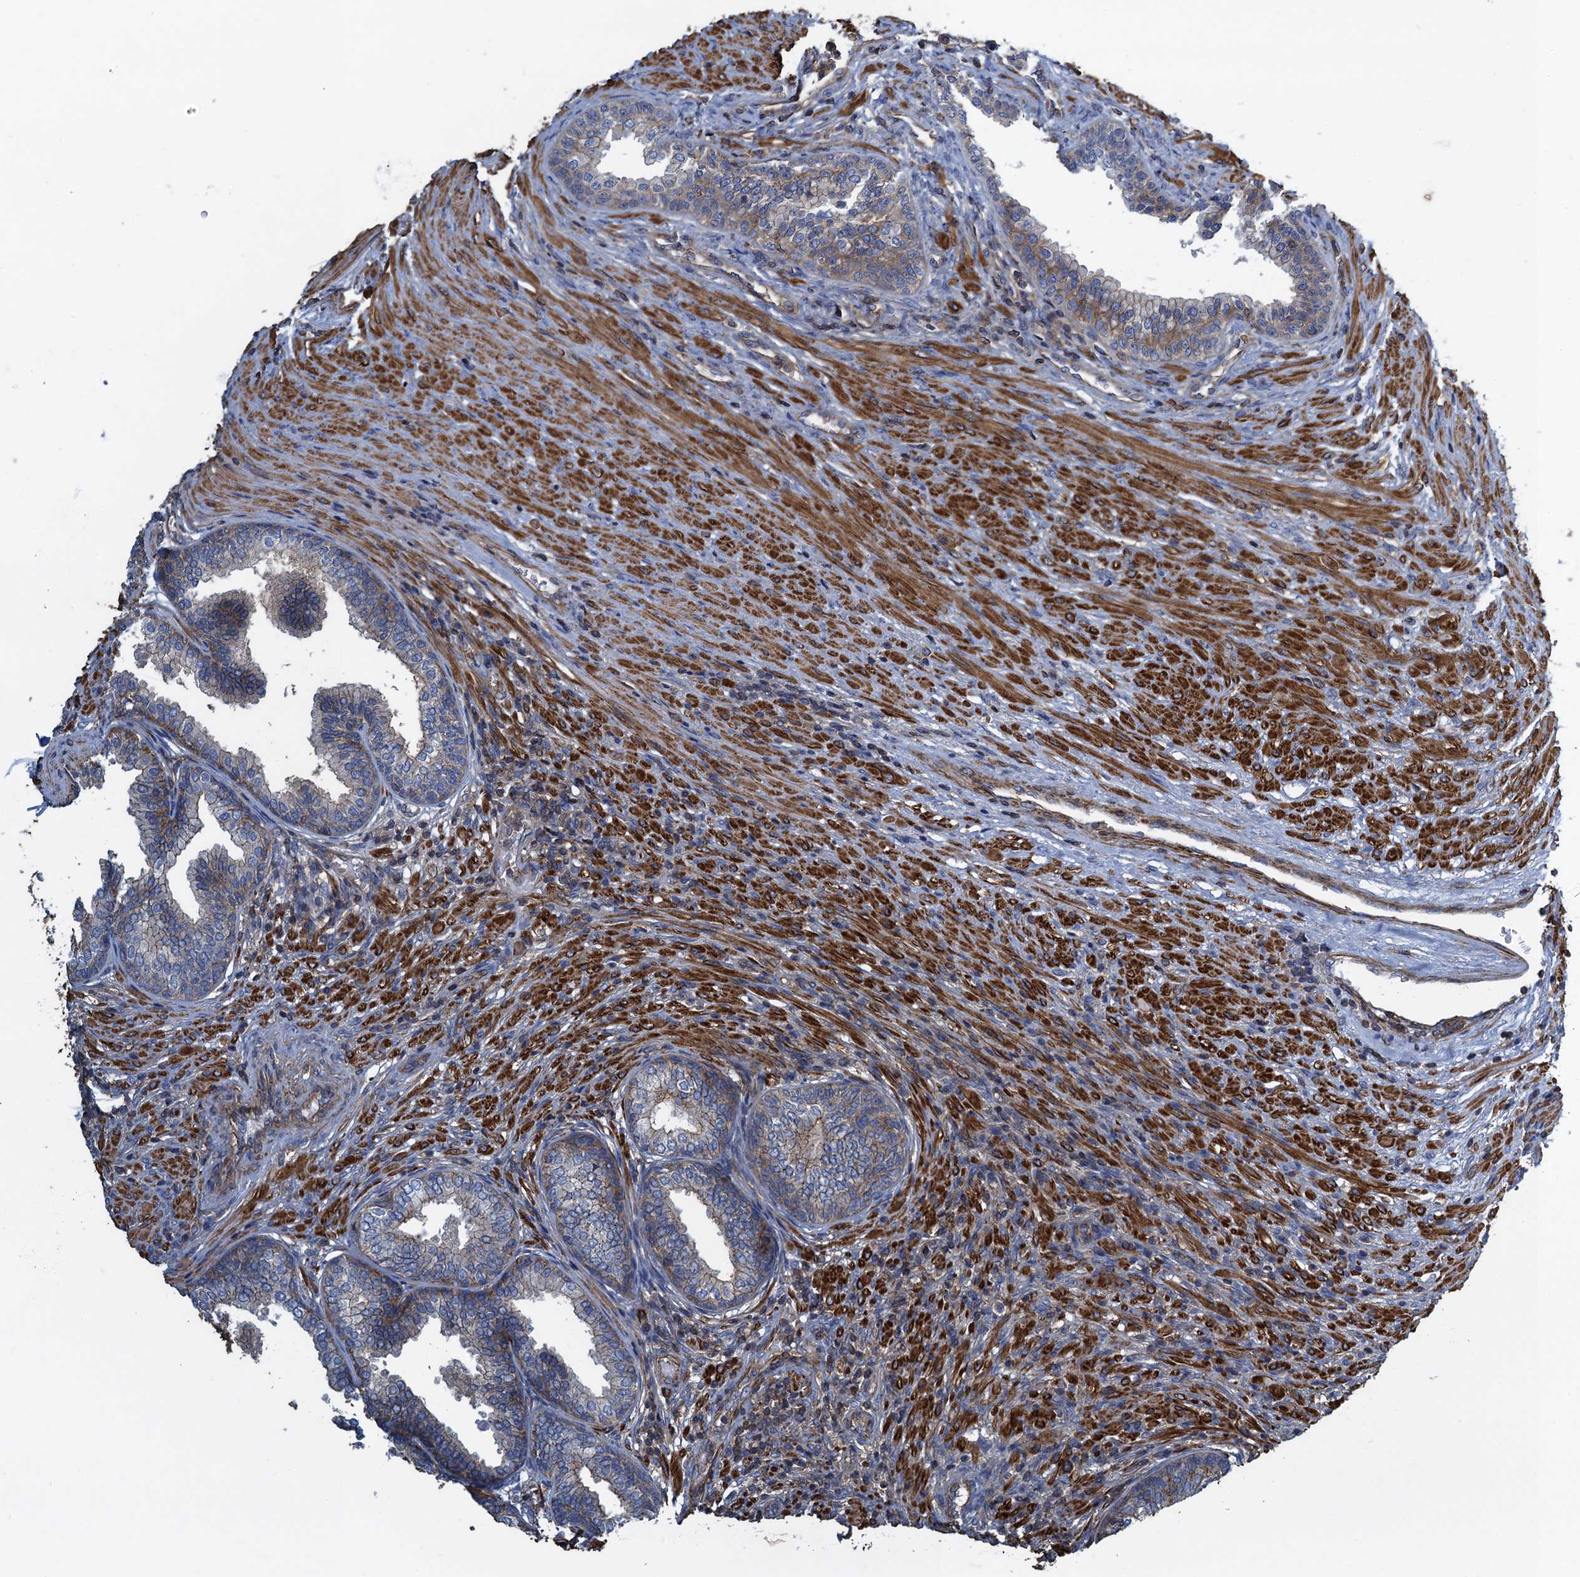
{"staining": {"intensity": "moderate", "quantity": "25%-75%", "location": "cytoplasmic/membranous"}, "tissue": "prostate", "cell_type": "Glandular cells", "image_type": "normal", "snomed": [{"axis": "morphology", "description": "Normal tissue, NOS"}, {"axis": "topography", "description": "Prostate"}], "caption": "DAB (3,3'-diaminobenzidine) immunohistochemical staining of unremarkable prostate reveals moderate cytoplasmic/membranous protein expression in approximately 25%-75% of glandular cells. The protein of interest is stained brown, and the nuclei are stained in blue (DAB (3,3'-diaminobenzidine) IHC with brightfield microscopy, high magnification).", "gene": "PROSER2", "patient": {"sex": "male", "age": 76}}